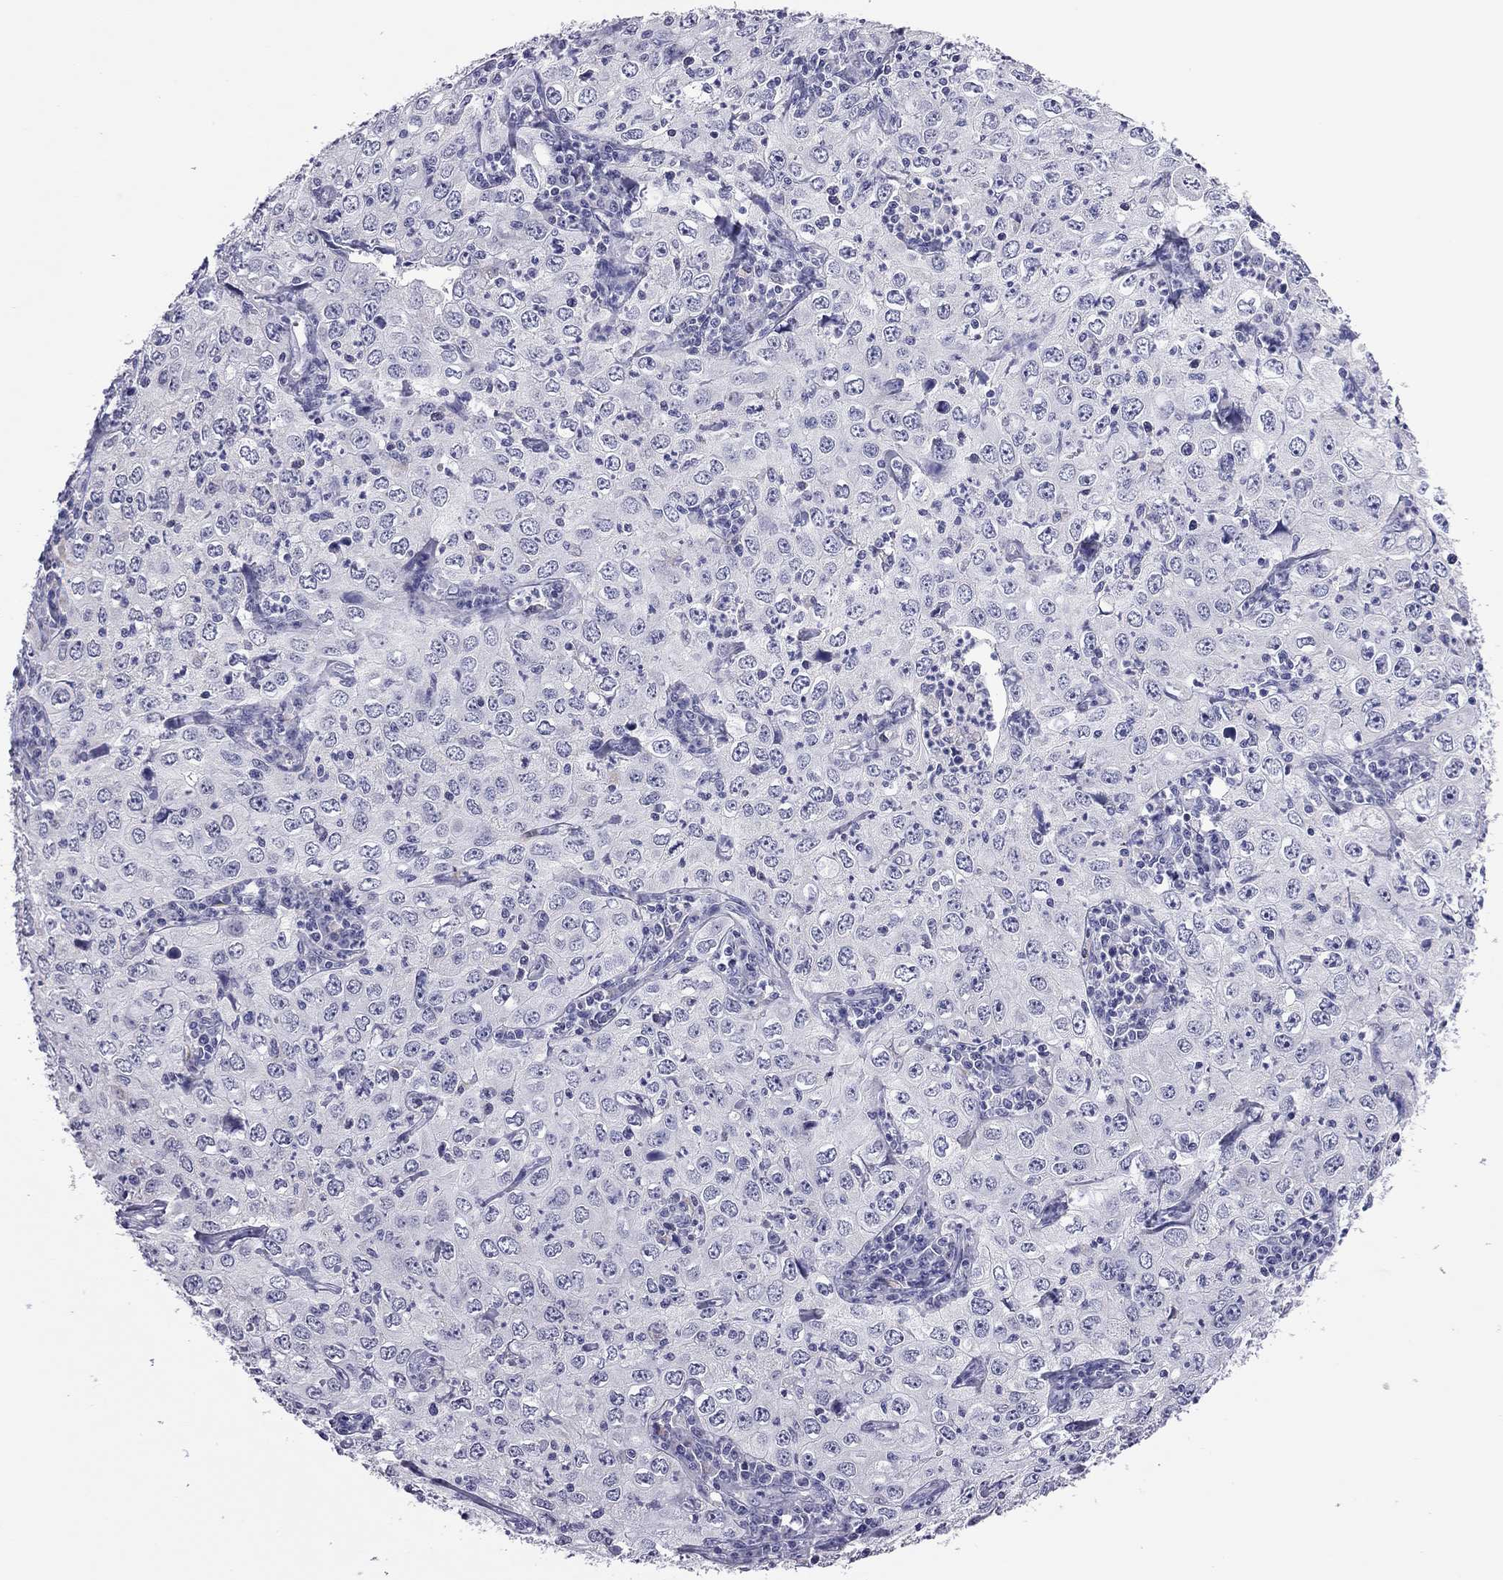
{"staining": {"intensity": "negative", "quantity": "none", "location": "none"}, "tissue": "cervical cancer", "cell_type": "Tumor cells", "image_type": "cancer", "snomed": [{"axis": "morphology", "description": "Squamous cell carcinoma, NOS"}, {"axis": "topography", "description": "Cervix"}], "caption": "Cervical cancer was stained to show a protein in brown. There is no significant positivity in tumor cells. (DAB (3,3'-diaminobenzidine) immunohistochemistry visualized using brightfield microscopy, high magnification).", "gene": "PPP1R3A", "patient": {"sex": "female", "age": 24}}